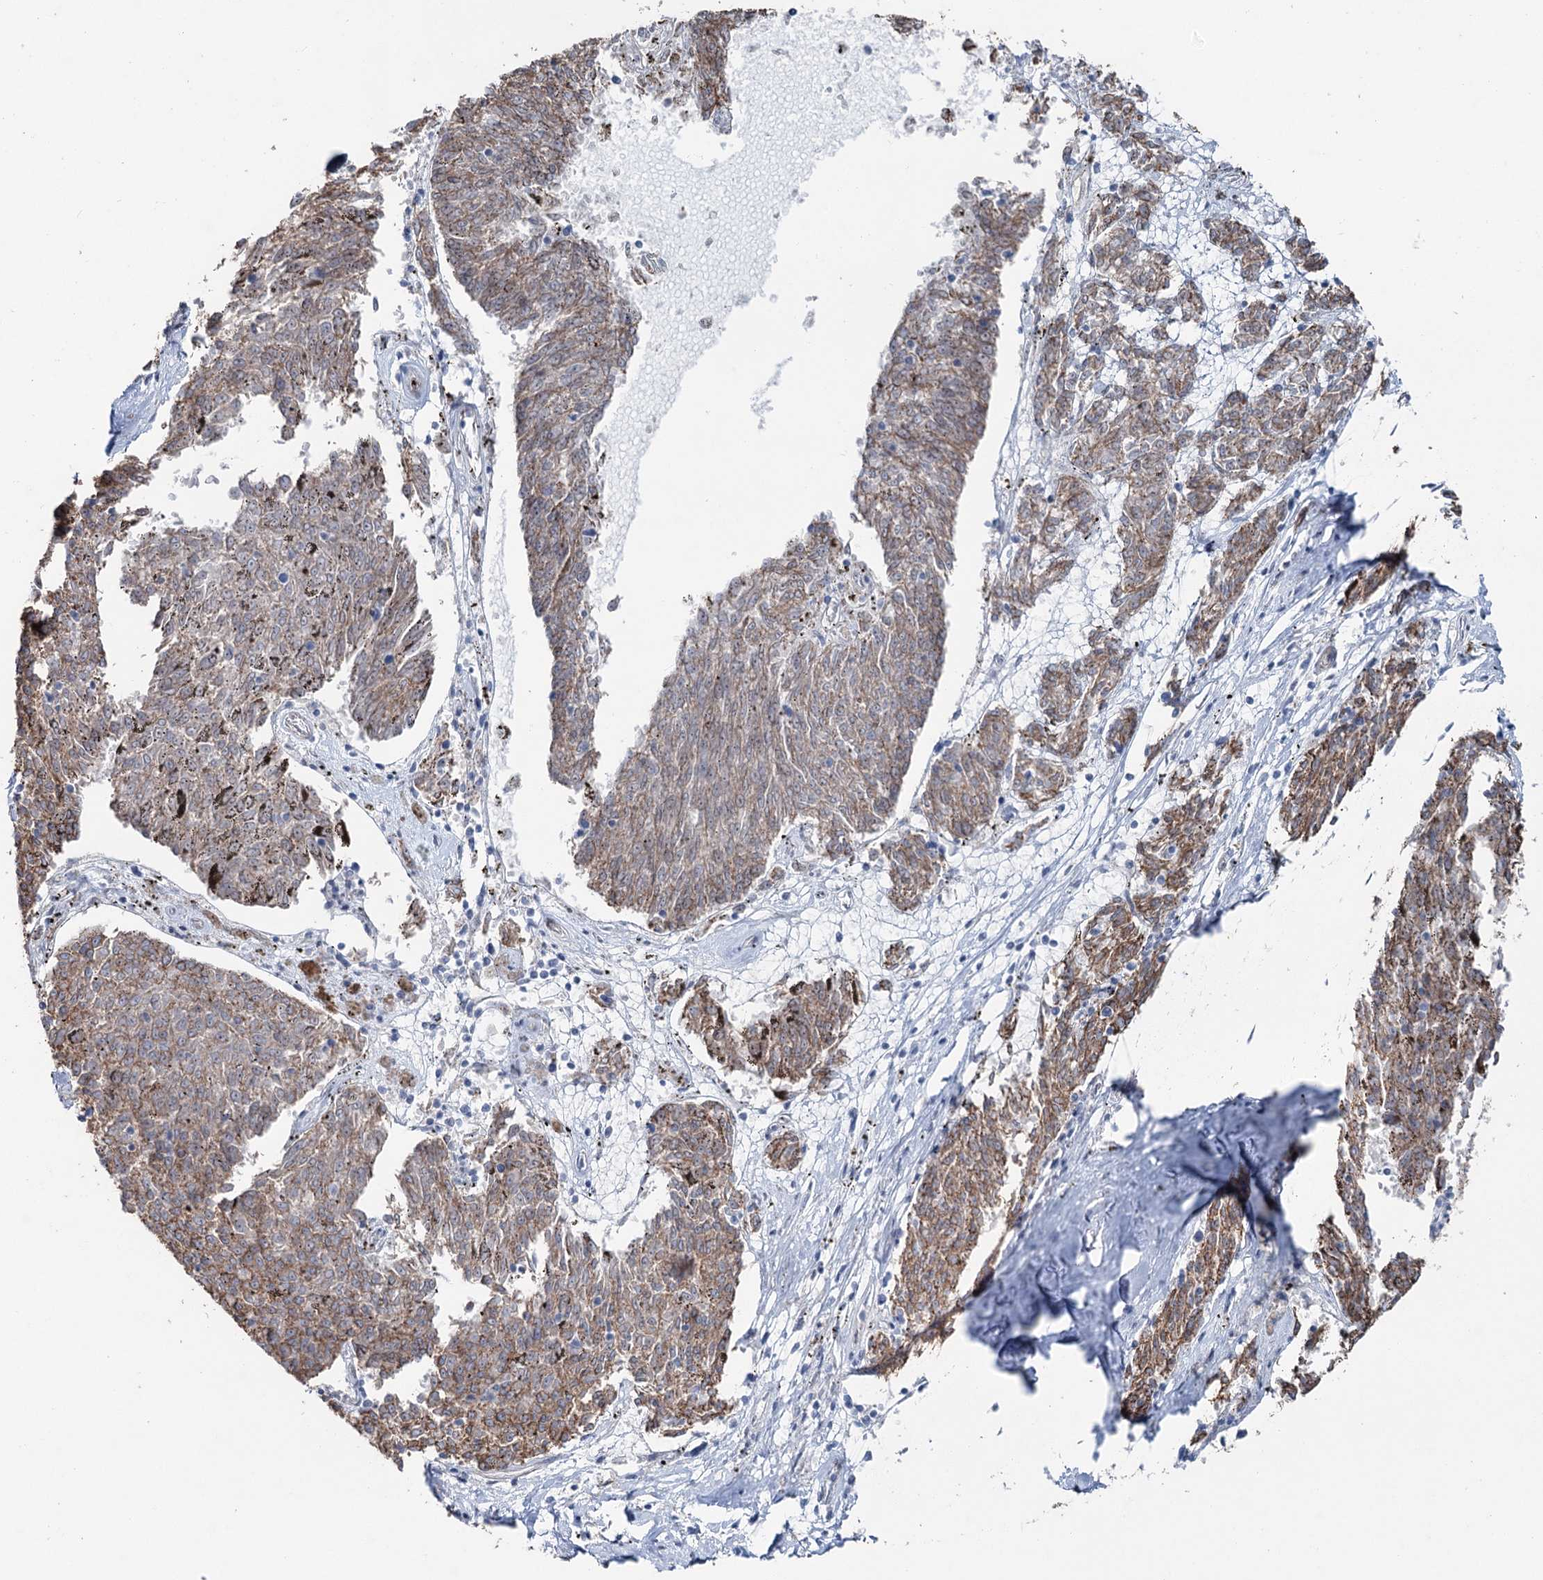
{"staining": {"intensity": "moderate", "quantity": ">75%", "location": "cytoplasmic/membranous"}, "tissue": "melanoma", "cell_type": "Tumor cells", "image_type": "cancer", "snomed": [{"axis": "morphology", "description": "Malignant melanoma, NOS"}, {"axis": "topography", "description": "Skin"}], "caption": "Protein expression analysis of malignant melanoma reveals moderate cytoplasmic/membranous staining in about >75% of tumor cells.", "gene": "FAM120B", "patient": {"sex": "female", "age": 72}}